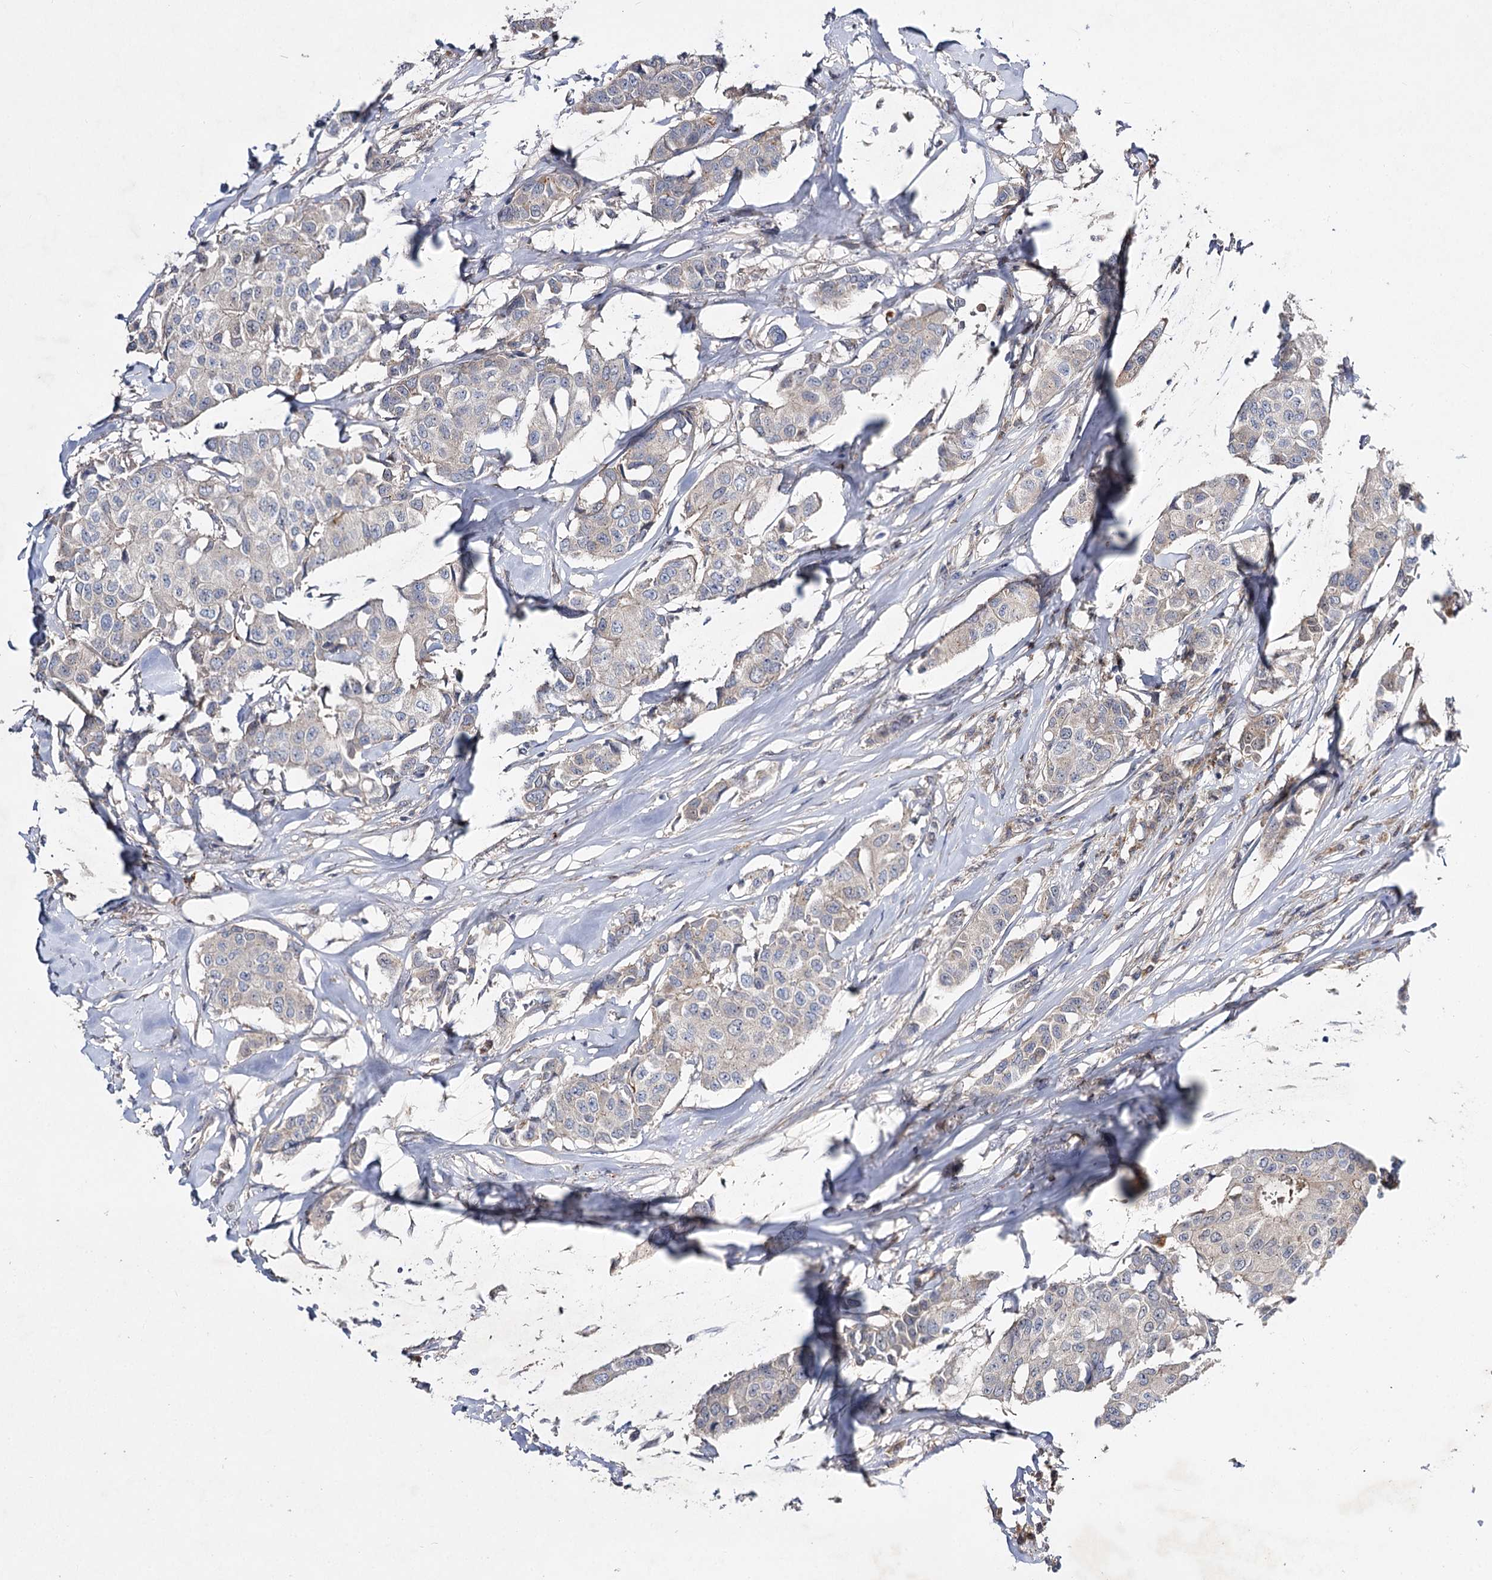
{"staining": {"intensity": "negative", "quantity": "none", "location": "none"}, "tissue": "breast cancer", "cell_type": "Tumor cells", "image_type": "cancer", "snomed": [{"axis": "morphology", "description": "Duct carcinoma"}, {"axis": "topography", "description": "Breast"}], "caption": "Protein analysis of breast cancer (intraductal carcinoma) demonstrates no significant staining in tumor cells. (DAB immunohistochemistry with hematoxylin counter stain).", "gene": "MINDY3", "patient": {"sex": "female", "age": 80}}